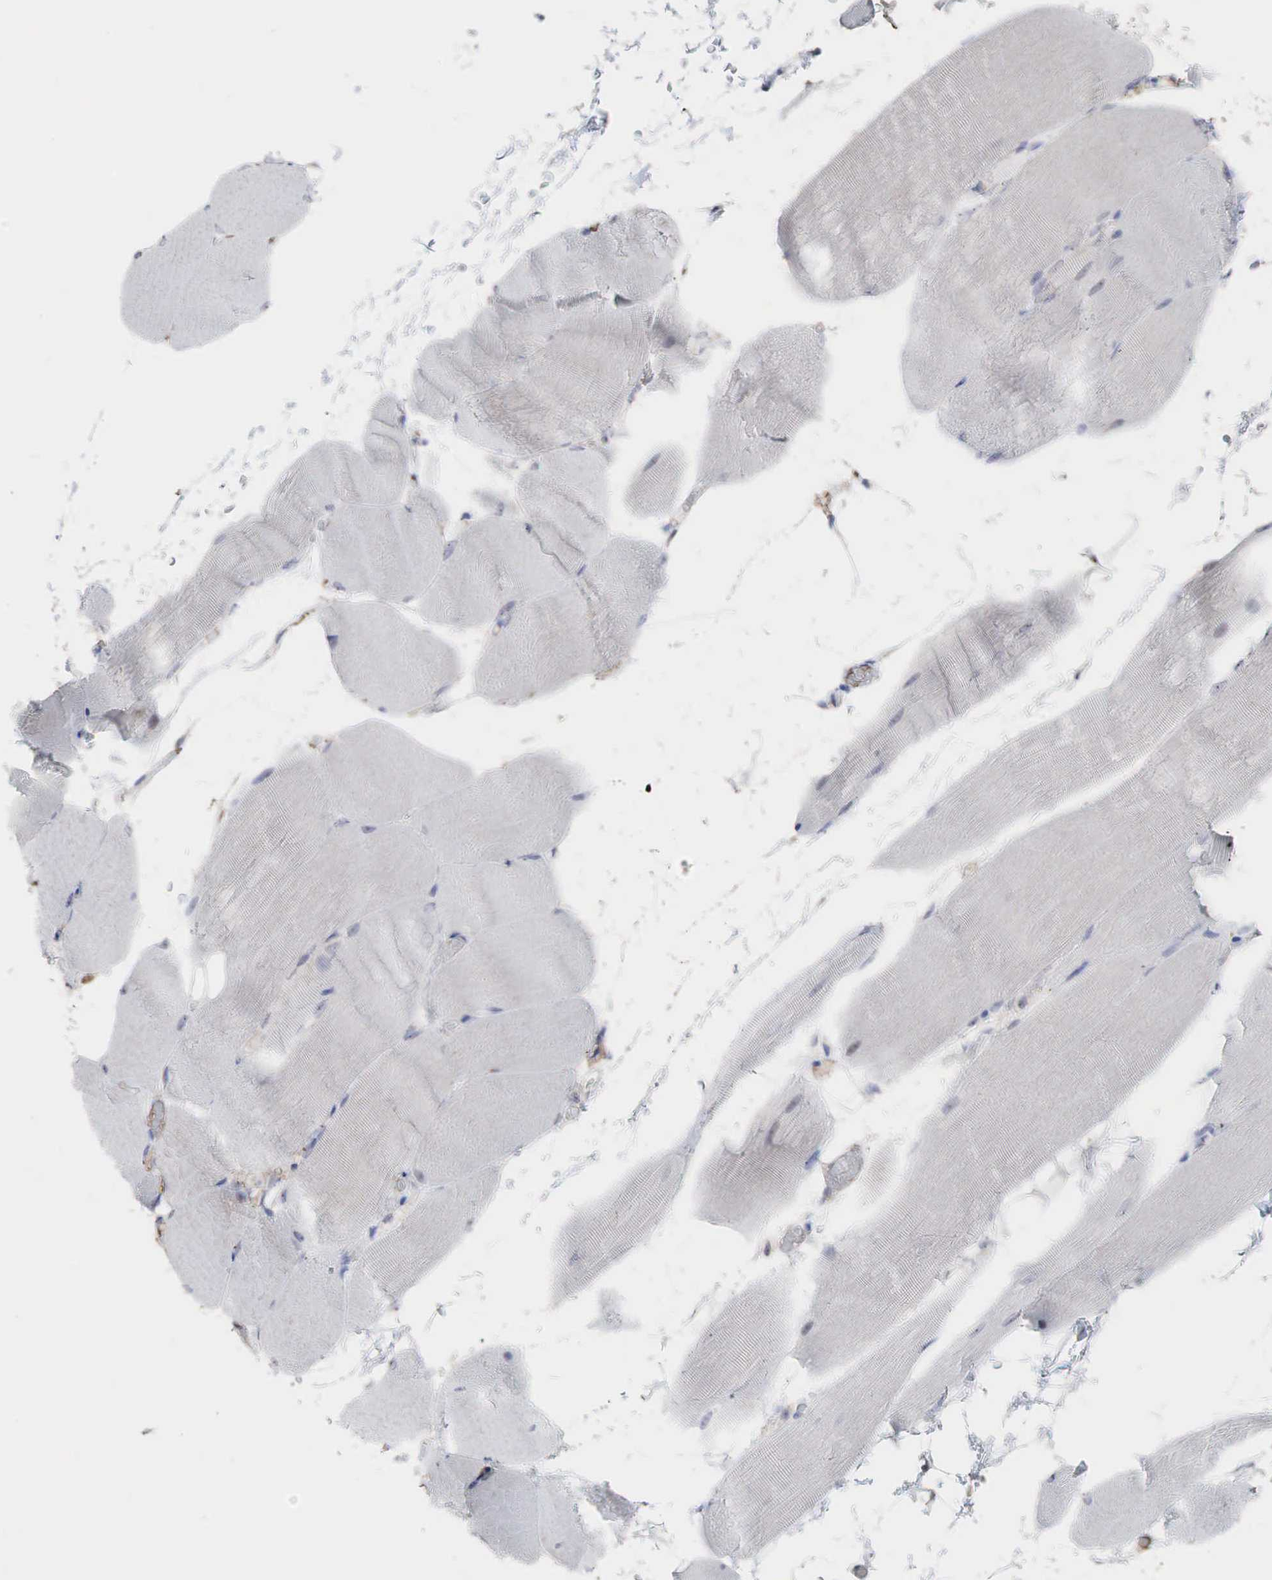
{"staining": {"intensity": "negative", "quantity": "none", "location": "none"}, "tissue": "skeletal muscle", "cell_type": "Myocytes", "image_type": "normal", "snomed": [{"axis": "morphology", "description": "Normal tissue, NOS"}, {"axis": "topography", "description": "Skeletal muscle"}, {"axis": "topography", "description": "Parathyroid gland"}], "caption": "High magnification brightfield microscopy of normal skeletal muscle stained with DAB (3,3'-diaminobenzidine) (brown) and counterstained with hematoxylin (blue): myocytes show no significant staining. Brightfield microscopy of immunohistochemistry stained with DAB (3,3'-diaminobenzidine) (brown) and hematoxylin (blue), captured at high magnification.", "gene": "DKC1", "patient": {"sex": "female", "age": 37}}